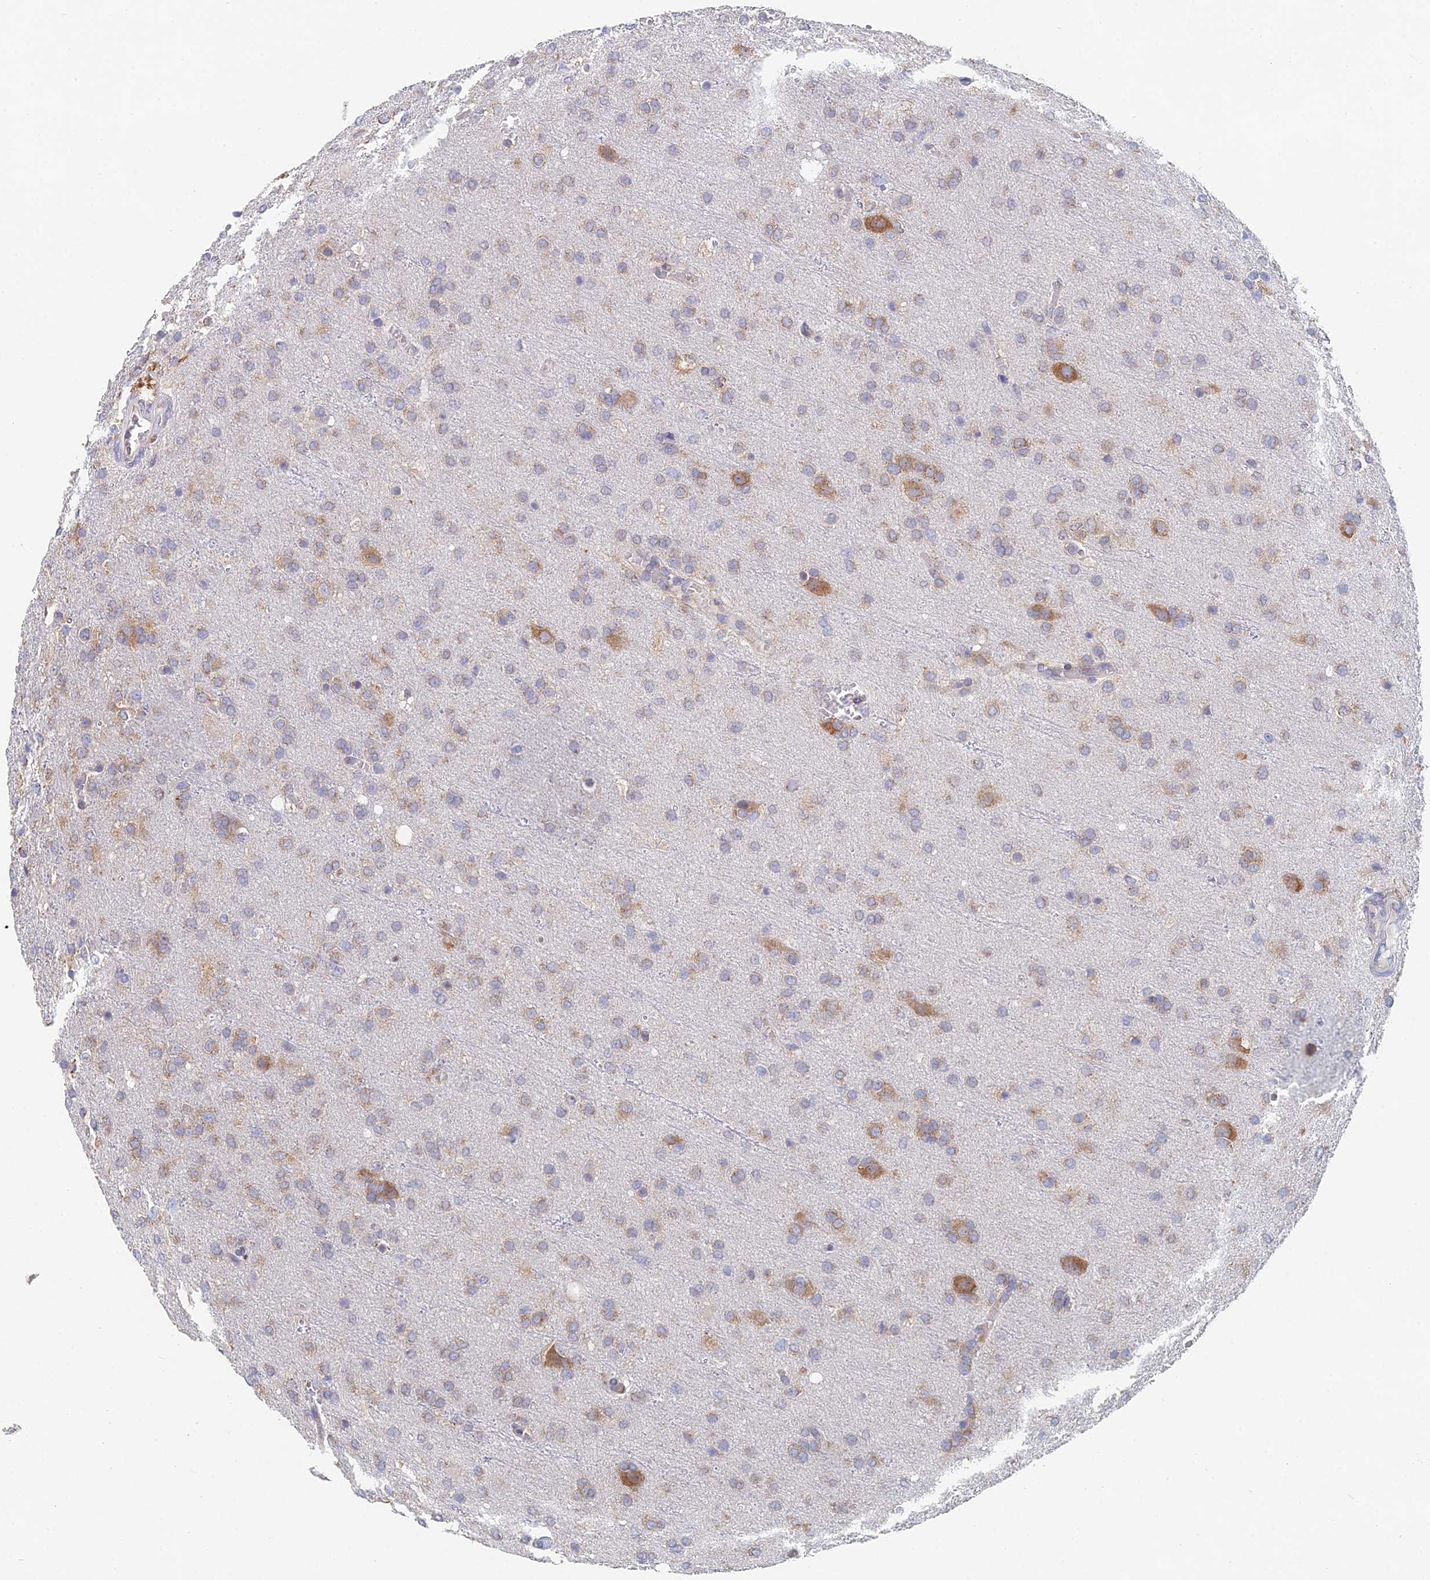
{"staining": {"intensity": "moderate", "quantity": "<25%", "location": "cytoplasmic/membranous"}, "tissue": "glioma", "cell_type": "Tumor cells", "image_type": "cancer", "snomed": [{"axis": "morphology", "description": "Glioma, malignant, High grade"}, {"axis": "topography", "description": "Brain"}], "caption": "Immunohistochemical staining of human high-grade glioma (malignant) displays moderate cytoplasmic/membranous protein expression in approximately <25% of tumor cells. The protein is stained brown, and the nuclei are stained in blue (DAB IHC with brightfield microscopy, high magnification).", "gene": "ELOF1", "patient": {"sex": "female", "age": 74}}